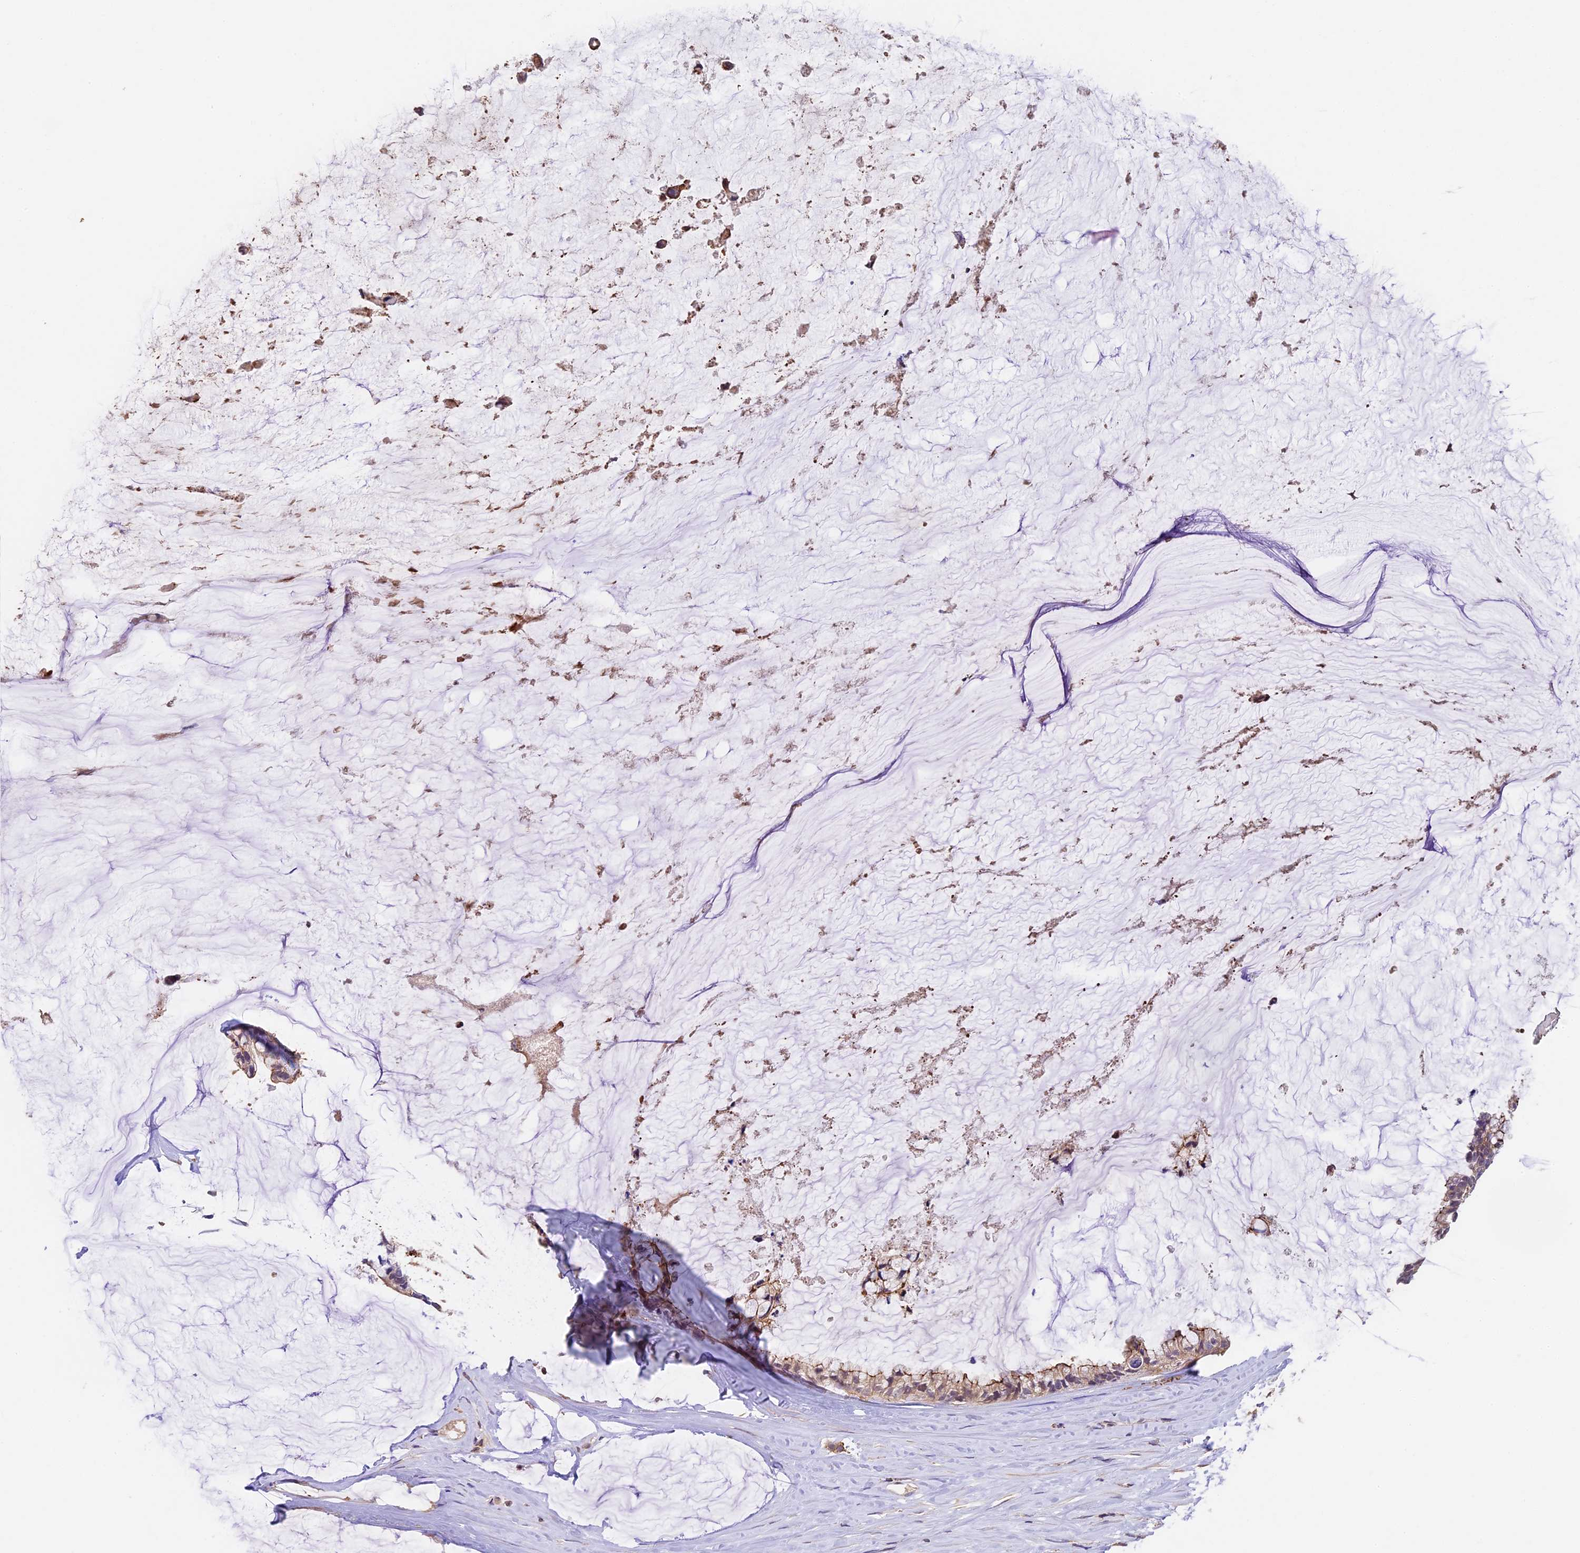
{"staining": {"intensity": "weak", "quantity": "25%-75%", "location": "cytoplasmic/membranous"}, "tissue": "ovarian cancer", "cell_type": "Tumor cells", "image_type": "cancer", "snomed": [{"axis": "morphology", "description": "Cystadenocarcinoma, mucinous, NOS"}, {"axis": "topography", "description": "Ovary"}], "caption": "Mucinous cystadenocarcinoma (ovarian) tissue exhibits weak cytoplasmic/membranous expression in about 25%-75% of tumor cells, visualized by immunohistochemistry.", "gene": "TBC1D1", "patient": {"sex": "female", "age": 39}}